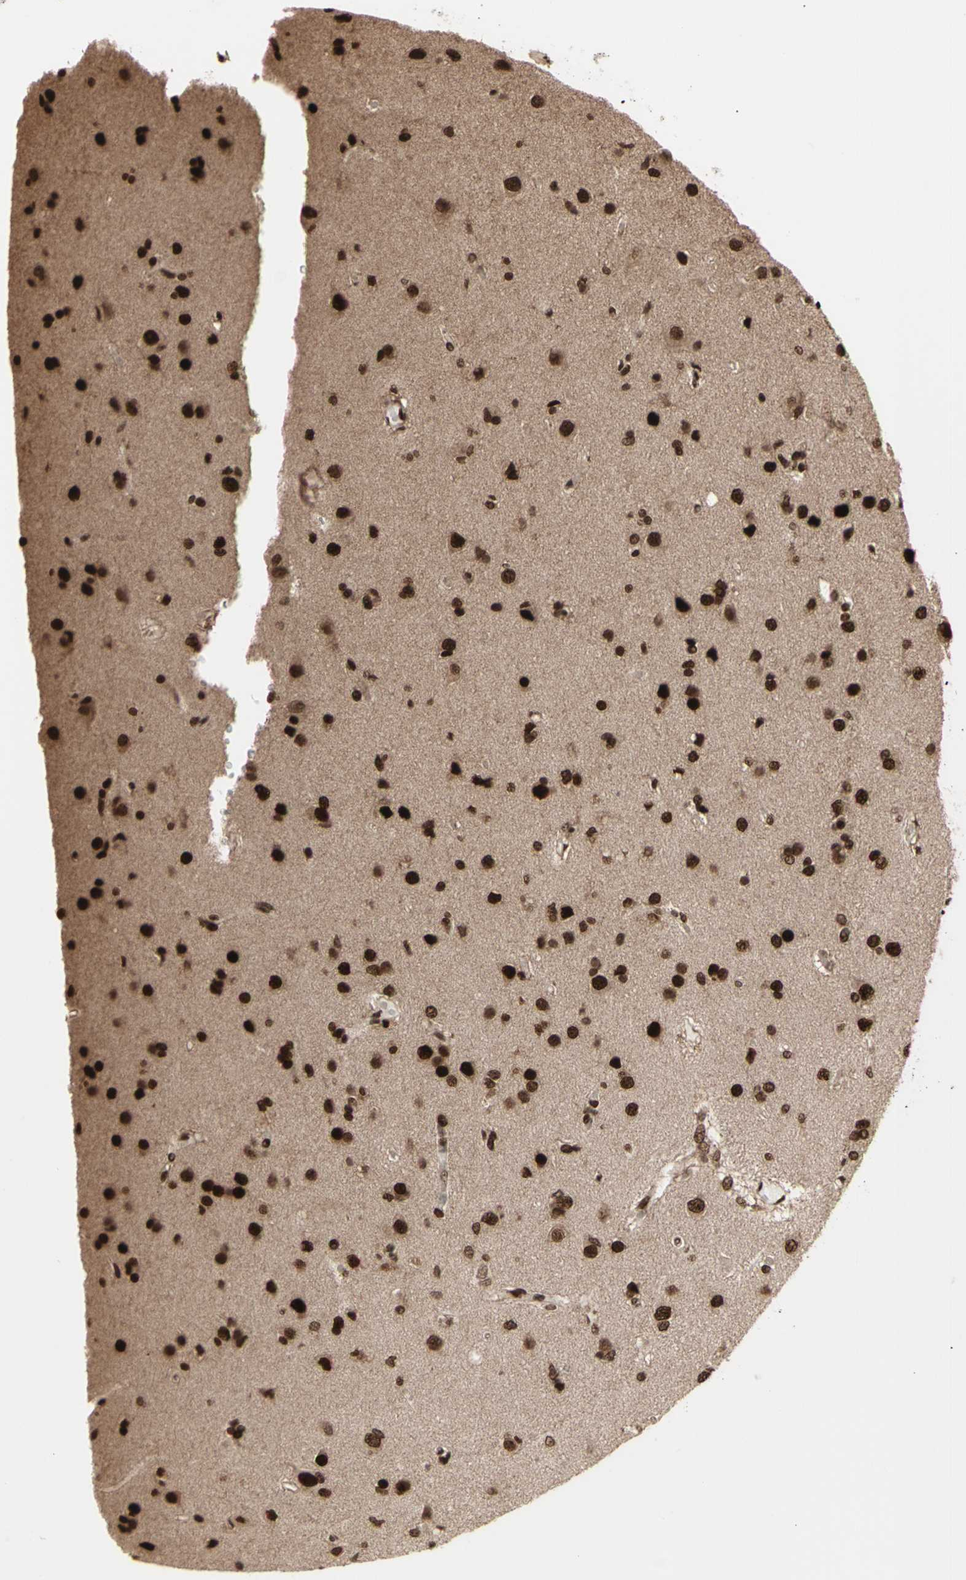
{"staining": {"intensity": "moderate", "quantity": ">75%", "location": "cytoplasmic/membranous,nuclear"}, "tissue": "glioma", "cell_type": "Tumor cells", "image_type": "cancer", "snomed": [{"axis": "morphology", "description": "Glioma, malignant, High grade"}, {"axis": "topography", "description": "Brain"}], "caption": "Immunohistochemistry (IHC) of human glioma demonstrates medium levels of moderate cytoplasmic/membranous and nuclear expression in approximately >75% of tumor cells. (IHC, brightfield microscopy, high magnification).", "gene": "CBX1", "patient": {"sex": "female", "age": 59}}